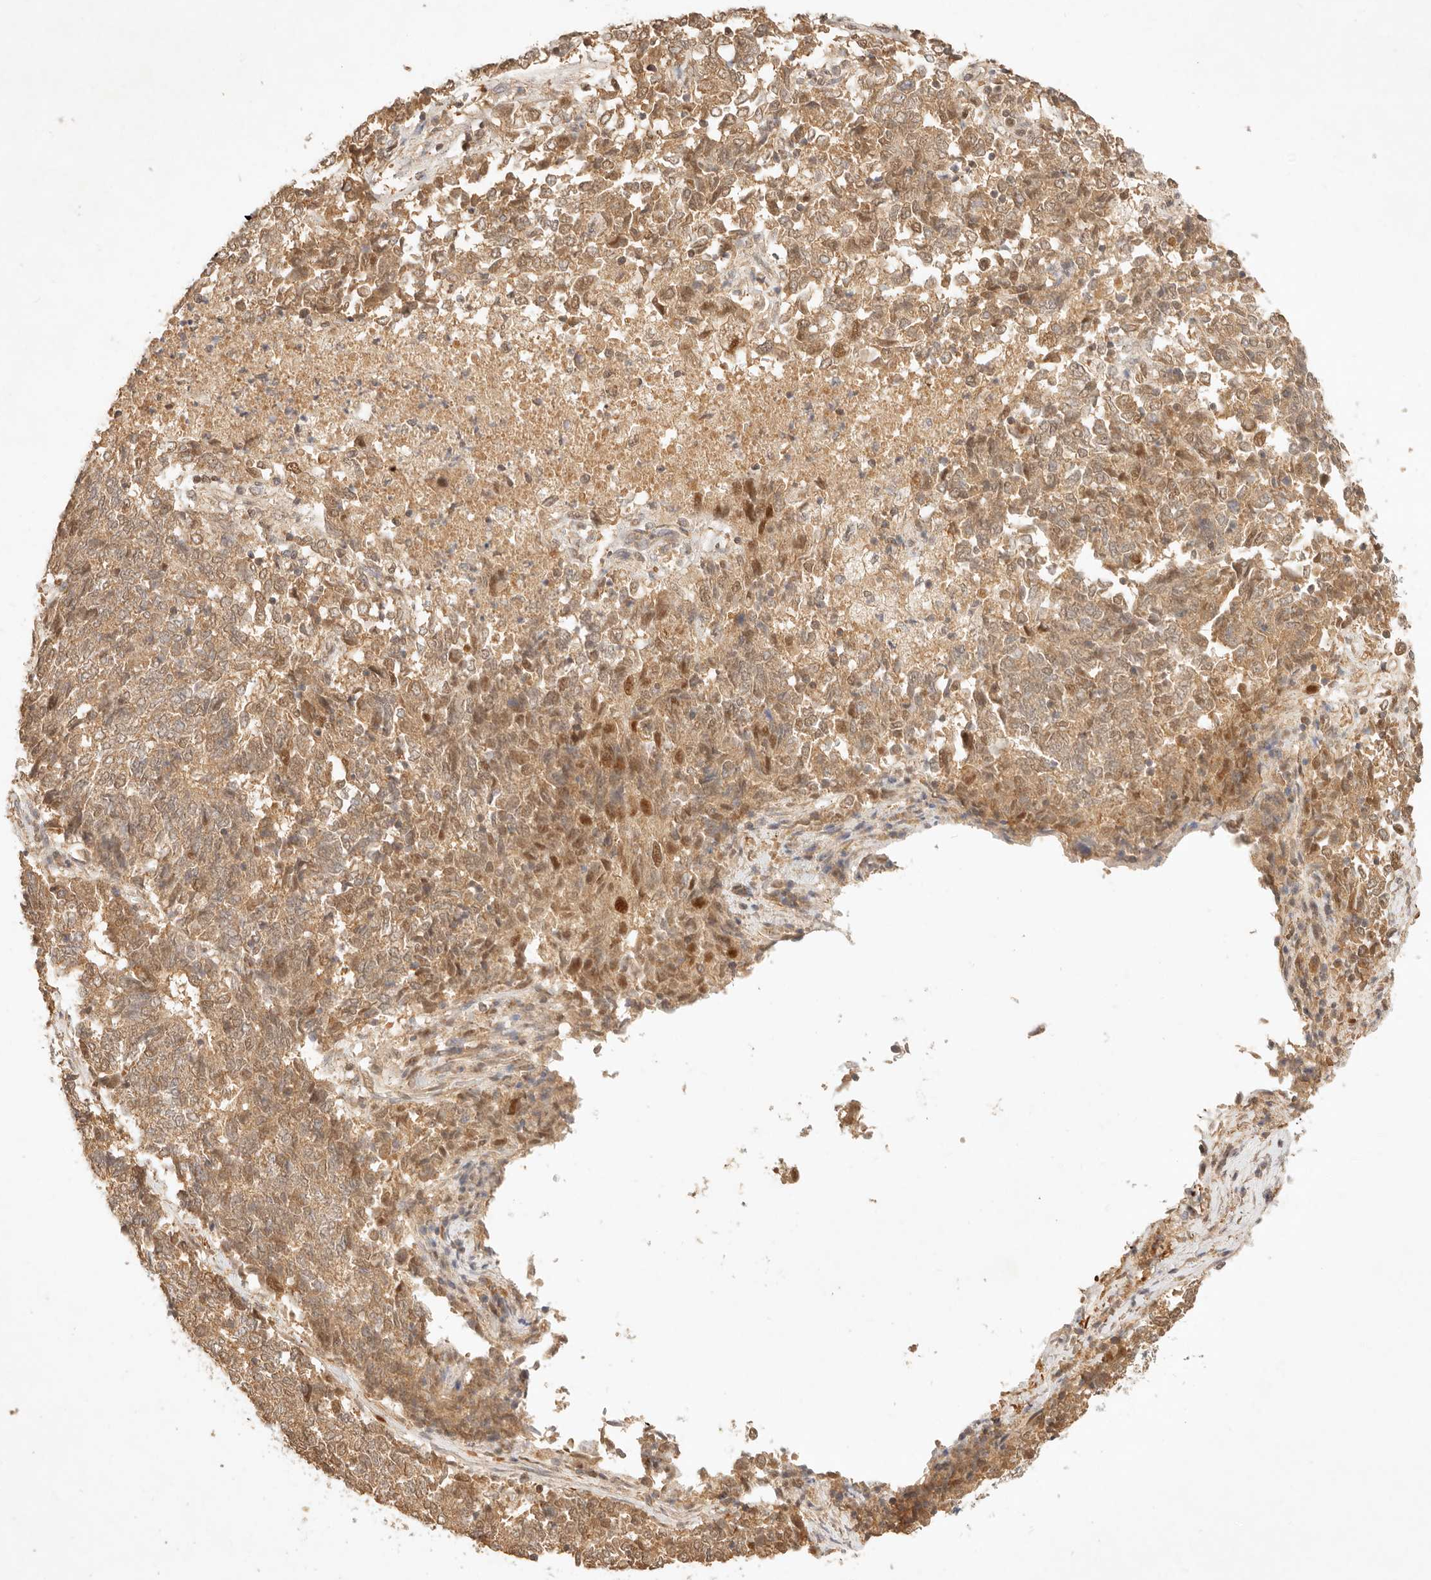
{"staining": {"intensity": "moderate", "quantity": ">75%", "location": "cytoplasmic/membranous,nuclear"}, "tissue": "endometrial cancer", "cell_type": "Tumor cells", "image_type": "cancer", "snomed": [{"axis": "morphology", "description": "Adenocarcinoma, NOS"}, {"axis": "topography", "description": "Endometrium"}], "caption": "Protein staining by immunohistochemistry shows moderate cytoplasmic/membranous and nuclear staining in approximately >75% of tumor cells in endometrial cancer. (DAB (3,3'-diaminobenzidine) IHC with brightfield microscopy, high magnification).", "gene": "TRIM11", "patient": {"sex": "female", "age": 80}}